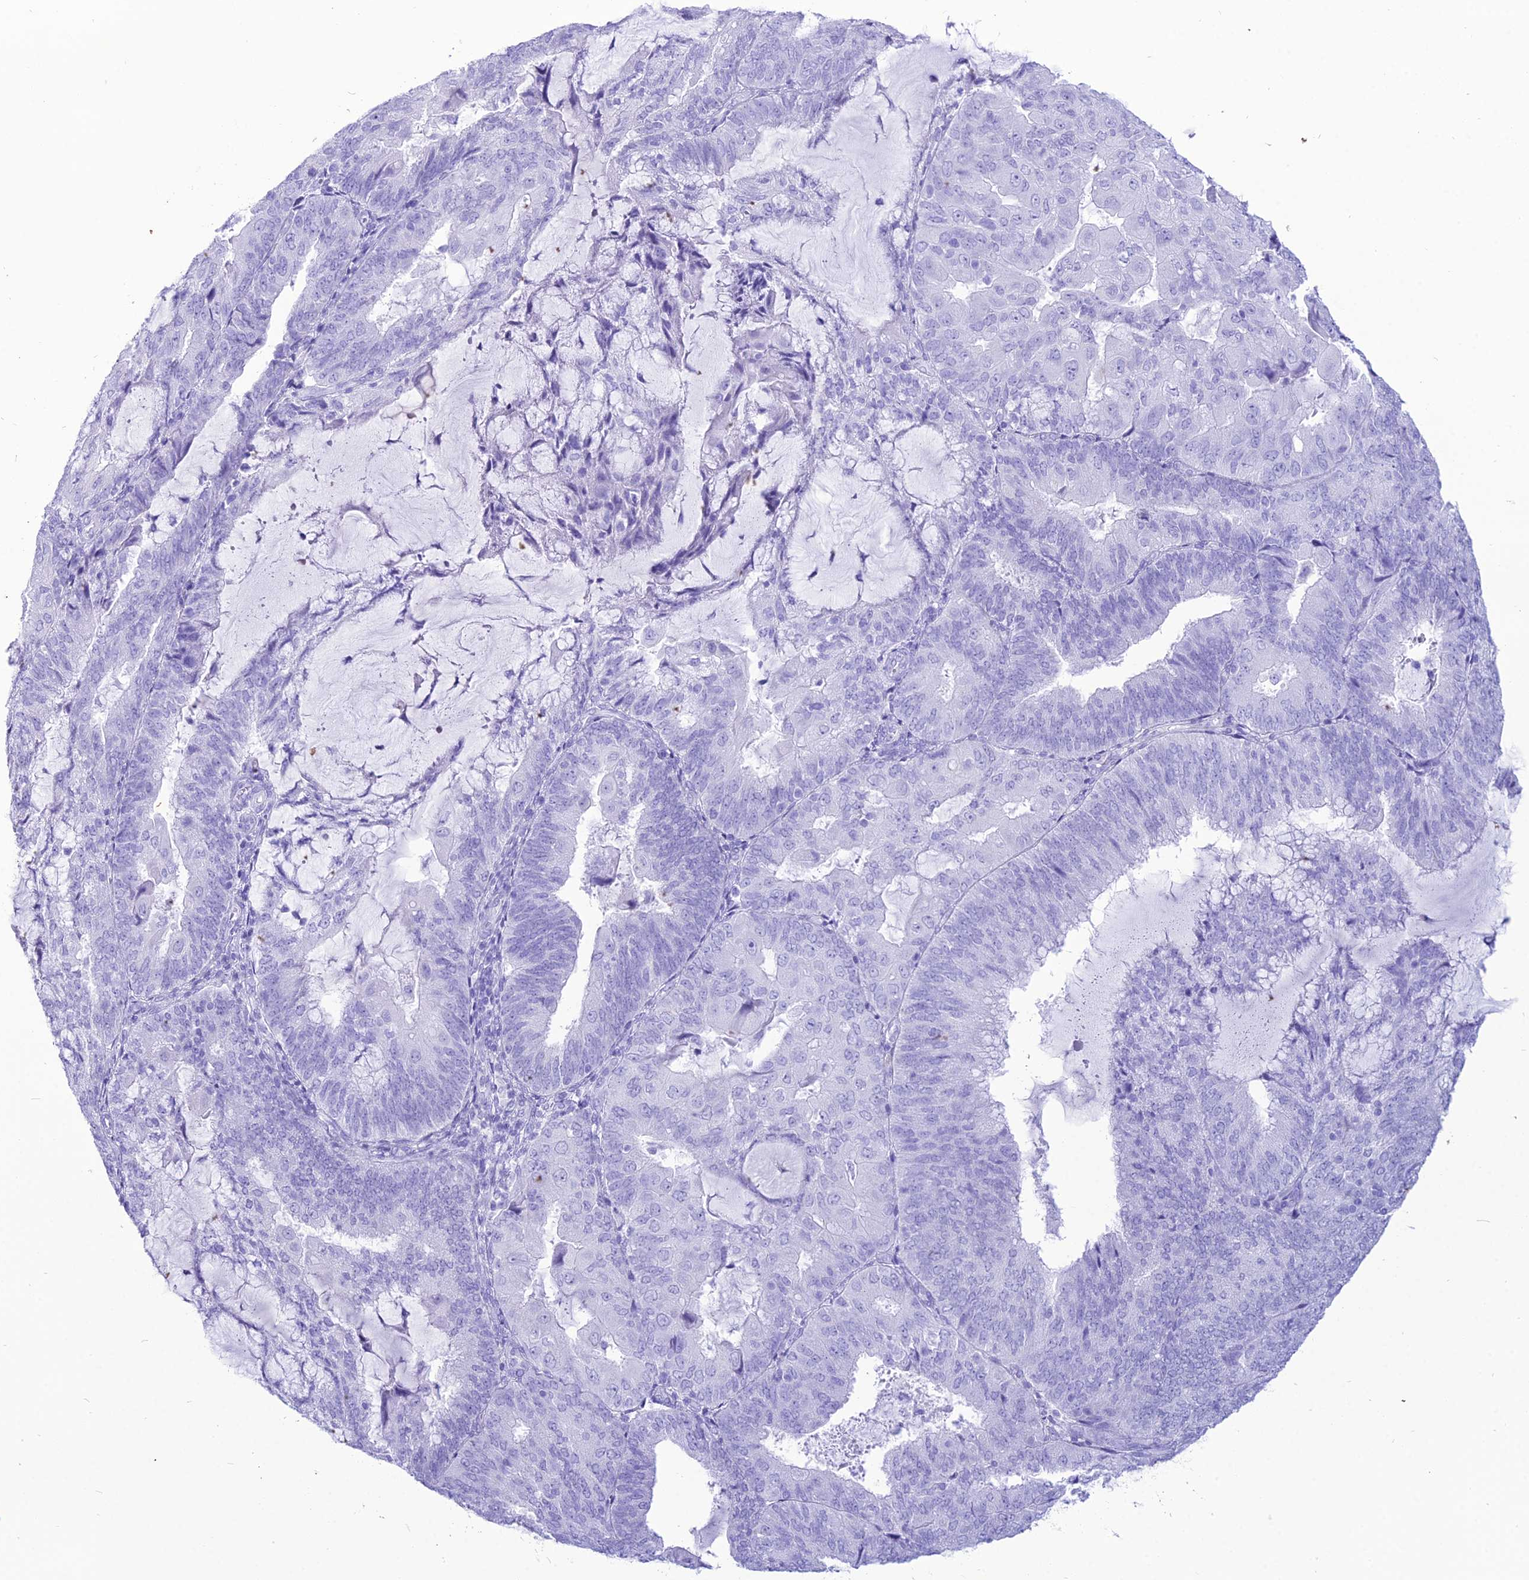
{"staining": {"intensity": "negative", "quantity": "none", "location": "none"}, "tissue": "endometrial cancer", "cell_type": "Tumor cells", "image_type": "cancer", "snomed": [{"axis": "morphology", "description": "Adenocarcinoma, NOS"}, {"axis": "topography", "description": "Endometrium"}], "caption": "Tumor cells are negative for protein expression in human endometrial adenocarcinoma. The staining is performed using DAB brown chromogen with nuclei counter-stained in using hematoxylin.", "gene": "PNMA5", "patient": {"sex": "female", "age": 81}}